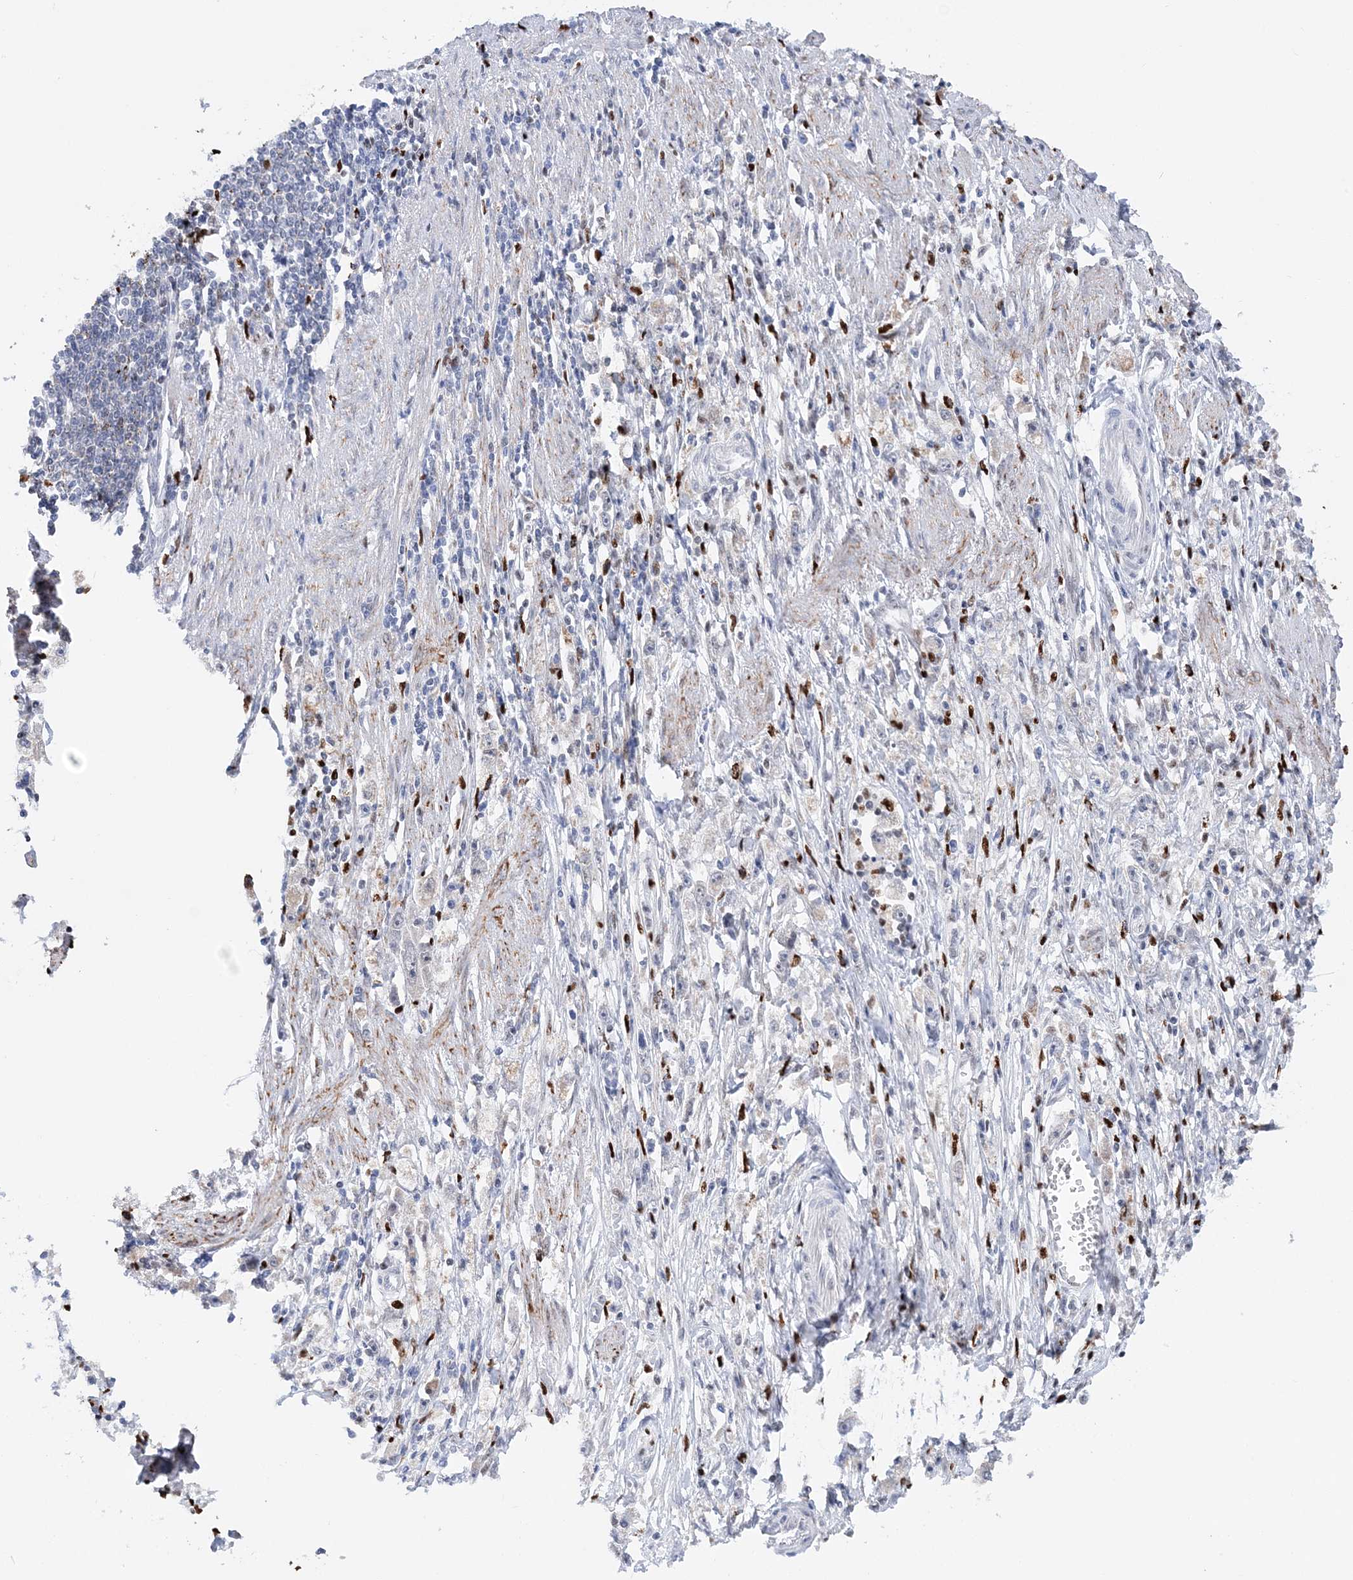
{"staining": {"intensity": "negative", "quantity": "none", "location": "none"}, "tissue": "stomach cancer", "cell_type": "Tumor cells", "image_type": "cancer", "snomed": [{"axis": "morphology", "description": "Adenocarcinoma, NOS"}, {"axis": "topography", "description": "Stomach"}], "caption": "DAB (3,3'-diaminobenzidine) immunohistochemical staining of adenocarcinoma (stomach) shows no significant staining in tumor cells.", "gene": "NIT2", "patient": {"sex": "female", "age": 59}}